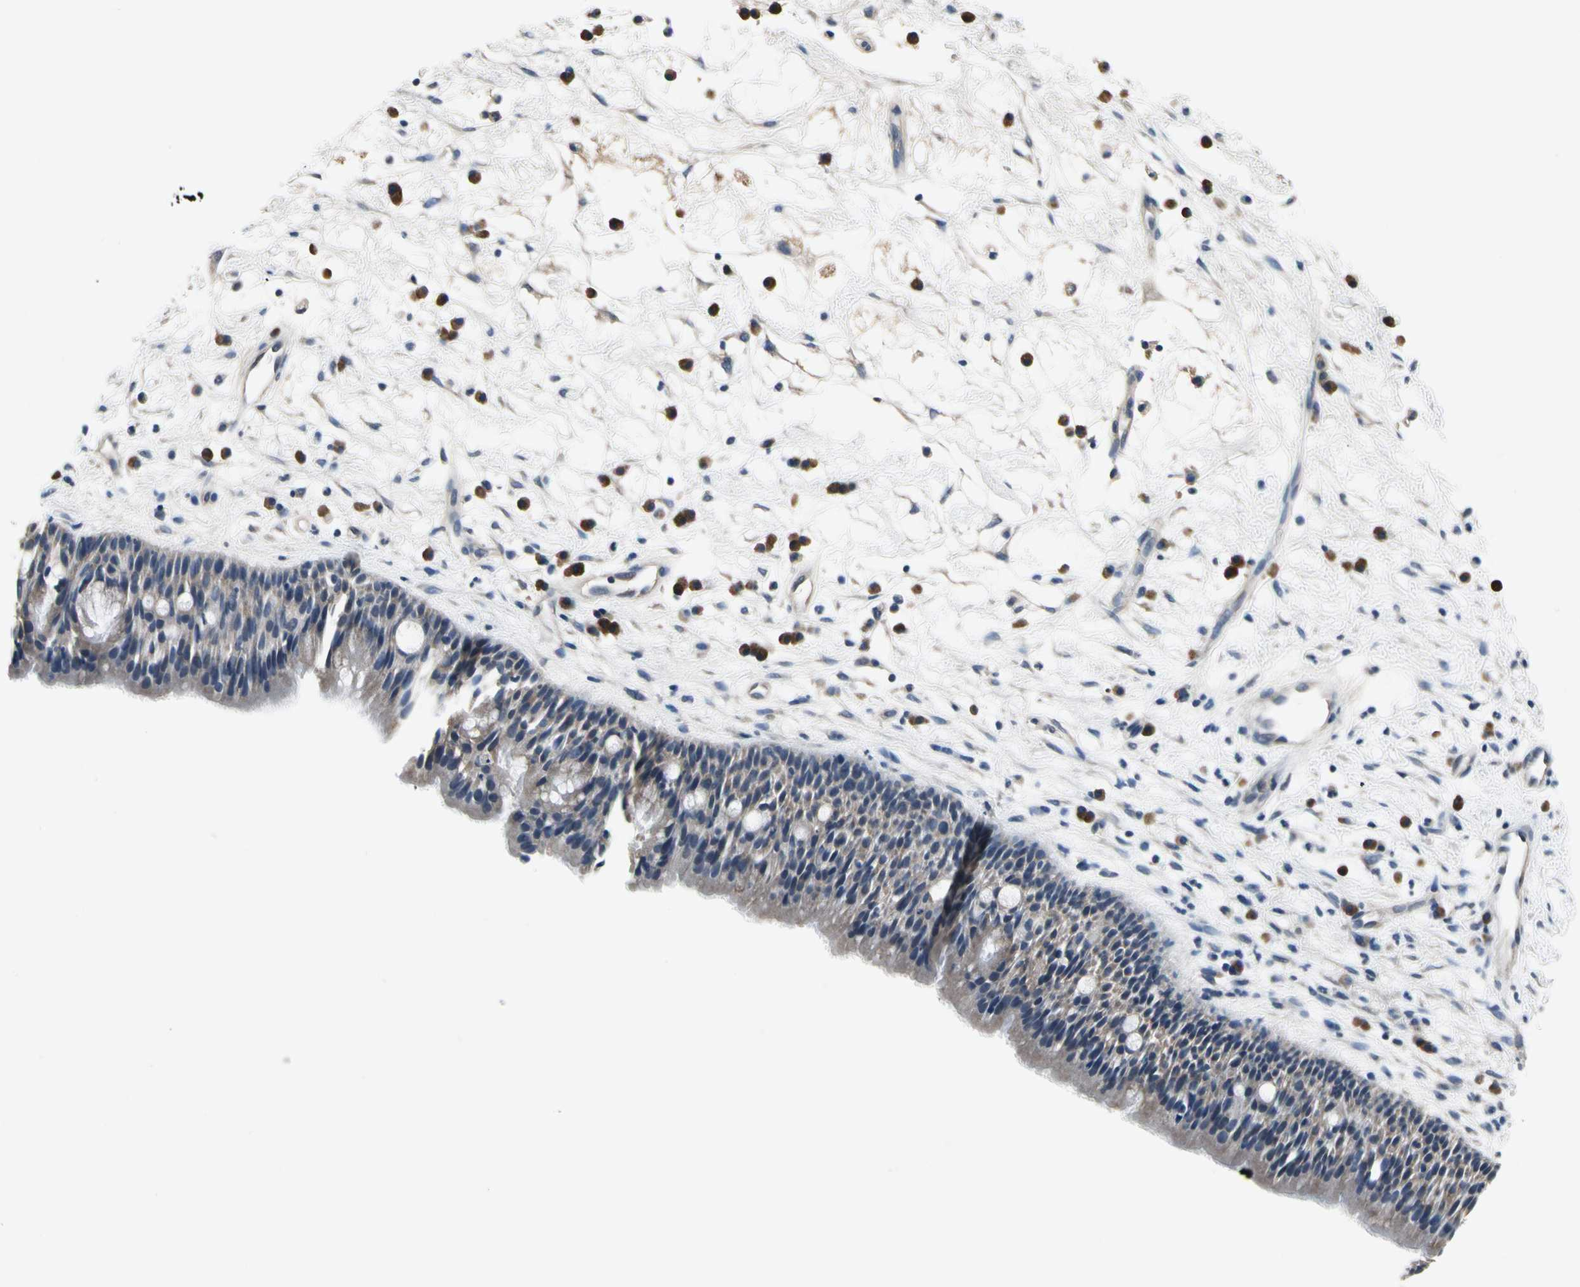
{"staining": {"intensity": "weak", "quantity": ">75%", "location": "cytoplasmic/membranous"}, "tissue": "nasopharynx", "cell_type": "Respiratory epithelial cells", "image_type": "normal", "snomed": [{"axis": "morphology", "description": "Normal tissue, NOS"}, {"axis": "topography", "description": "Nasopharynx"}], "caption": "Immunohistochemical staining of normal nasopharynx reveals low levels of weak cytoplasmic/membranous staining in approximately >75% of respiratory epithelial cells.", "gene": "SELENOK", "patient": {"sex": "male", "age": 13}}